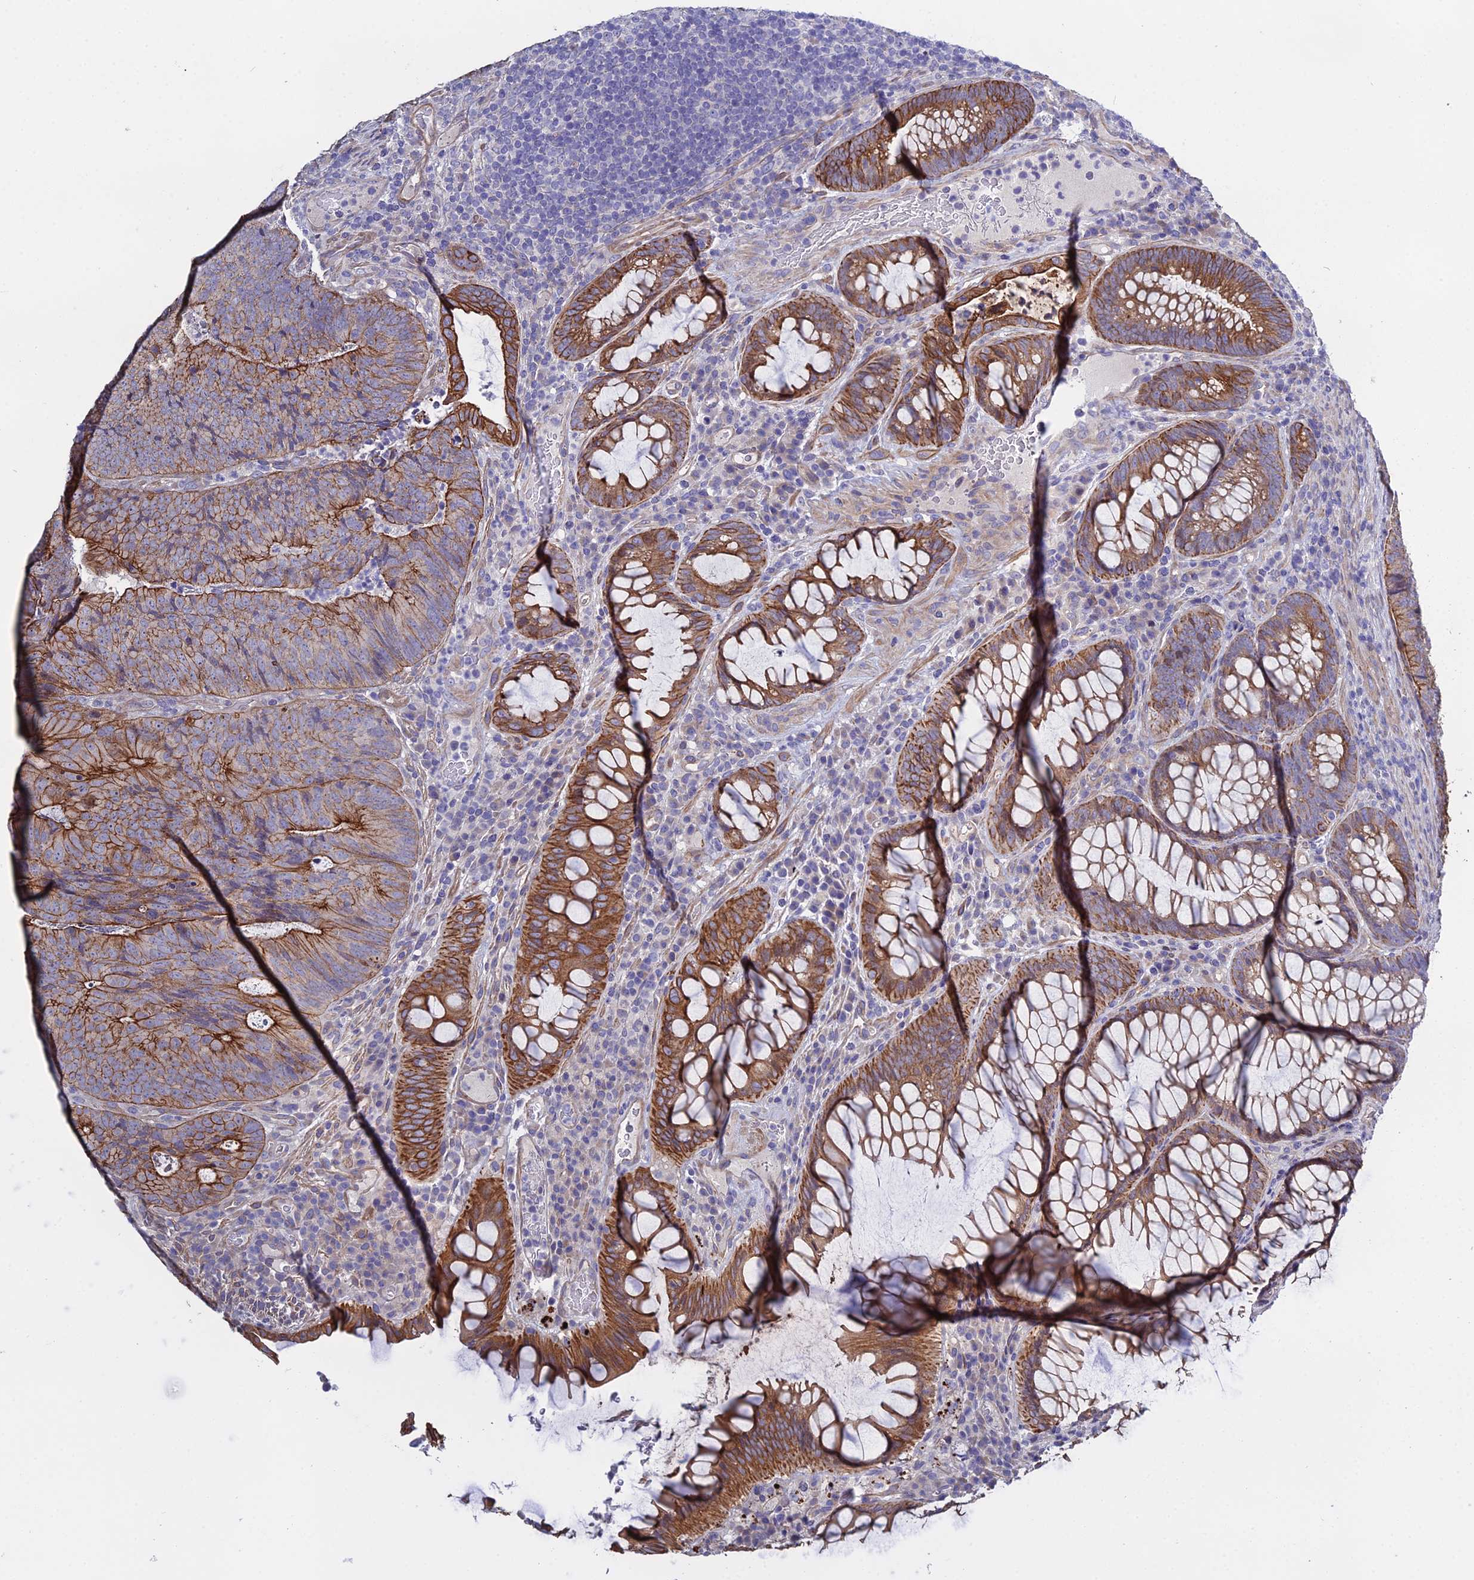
{"staining": {"intensity": "strong", "quantity": "25%-75%", "location": "cytoplasmic/membranous"}, "tissue": "colorectal cancer", "cell_type": "Tumor cells", "image_type": "cancer", "snomed": [{"axis": "morphology", "description": "Adenocarcinoma, NOS"}, {"axis": "topography", "description": "Colon"}], "caption": "Protein analysis of colorectal cancer tissue displays strong cytoplasmic/membranous expression in approximately 25%-75% of tumor cells. (DAB (3,3'-diaminobenzidine) IHC, brown staining for protein, blue staining for nuclei).", "gene": "LZTS2", "patient": {"sex": "female", "age": 67}}